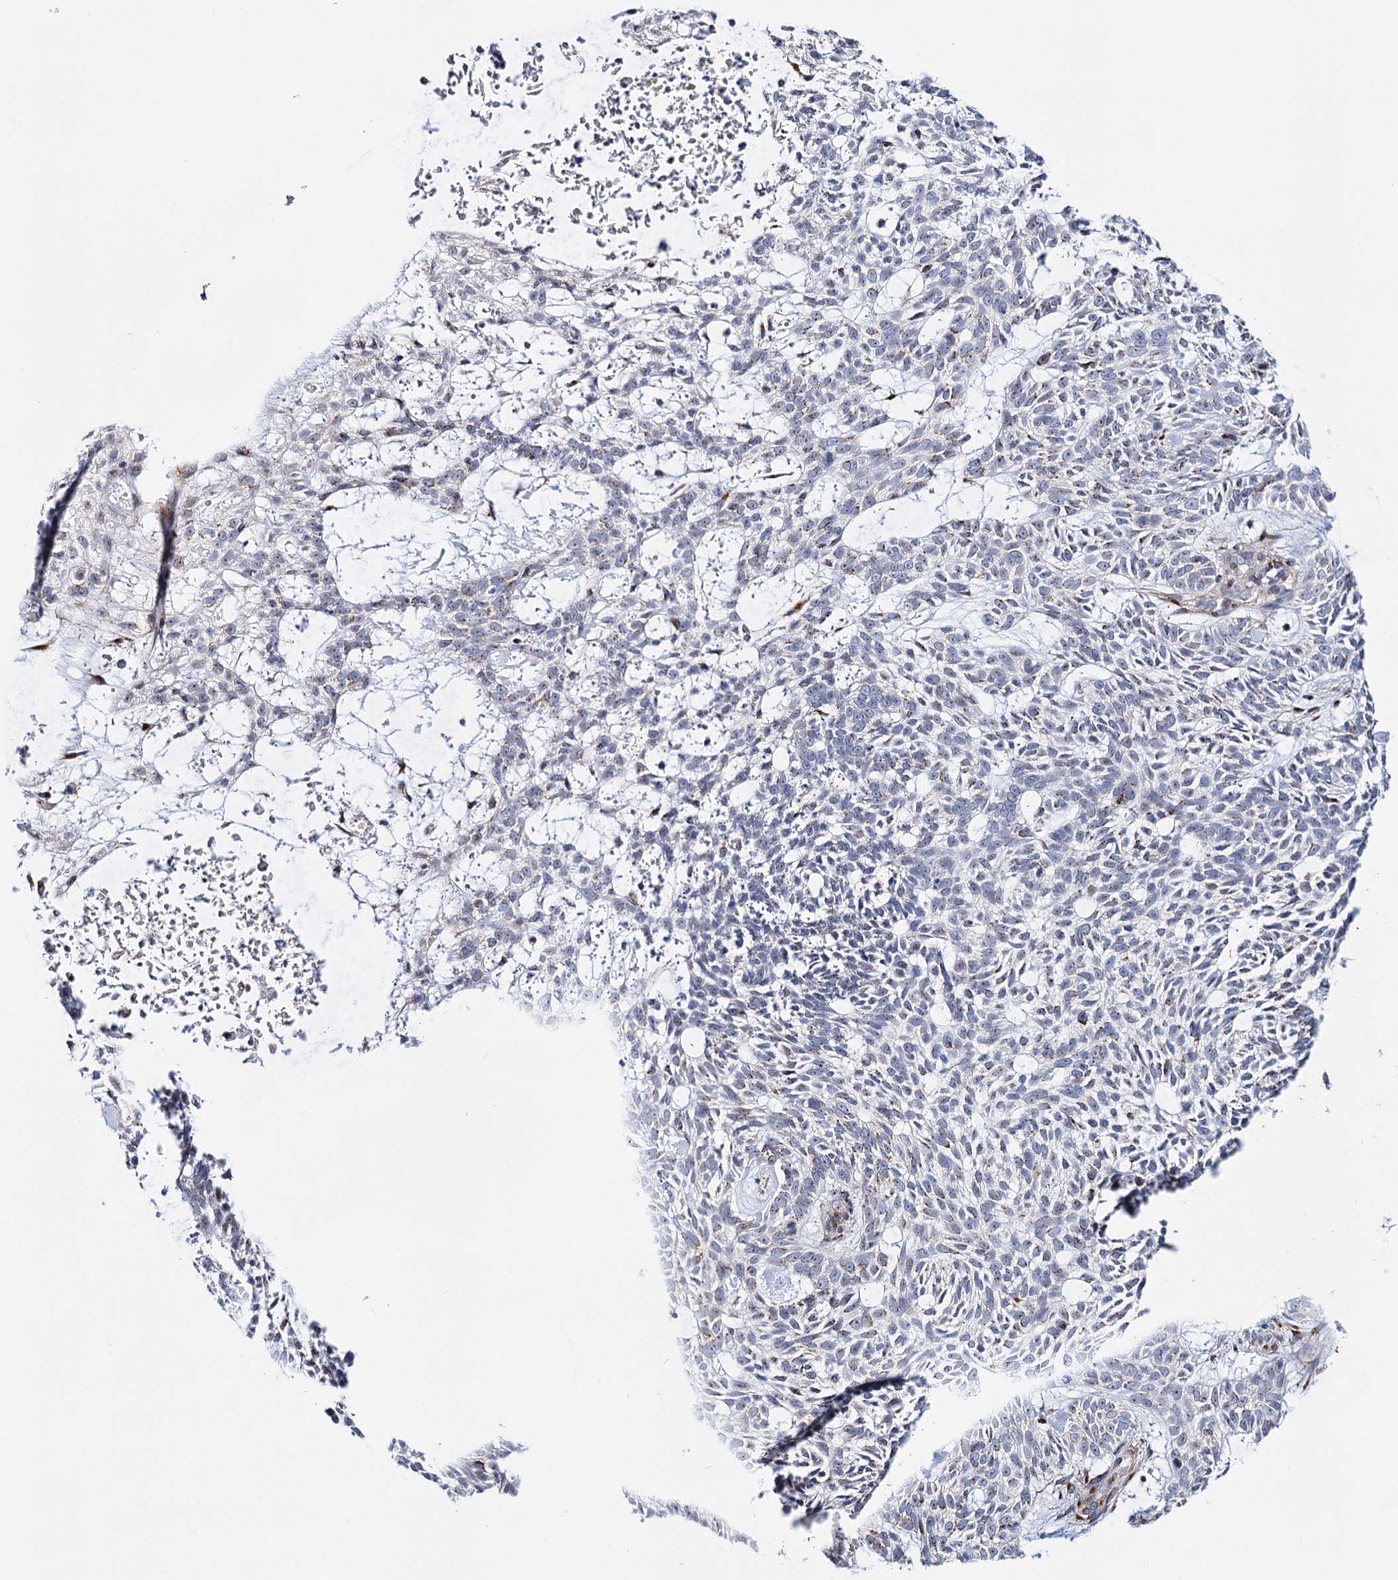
{"staining": {"intensity": "moderate", "quantity": "<25%", "location": "cytoplasmic/membranous"}, "tissue": "skin cancer", "cell_type": "Tumor cells", "image_type": "cancer", "snomed": [{"axis": "morphology", "description": "Basal cell carcinoma"}, {"axis": "topography", "description": "Skin"}], "caption": "Immunohistochemistry (IHC) (DAB (3,3'-diaminobenzidine)) staining of skin cancer (basal cell carcinoma) exhibits moderate cytoplasmic/membranous protein staining in about <25% of tumor cells.", "gene": "C11orf96", "patient": {"sex": "male", "age": 75}}